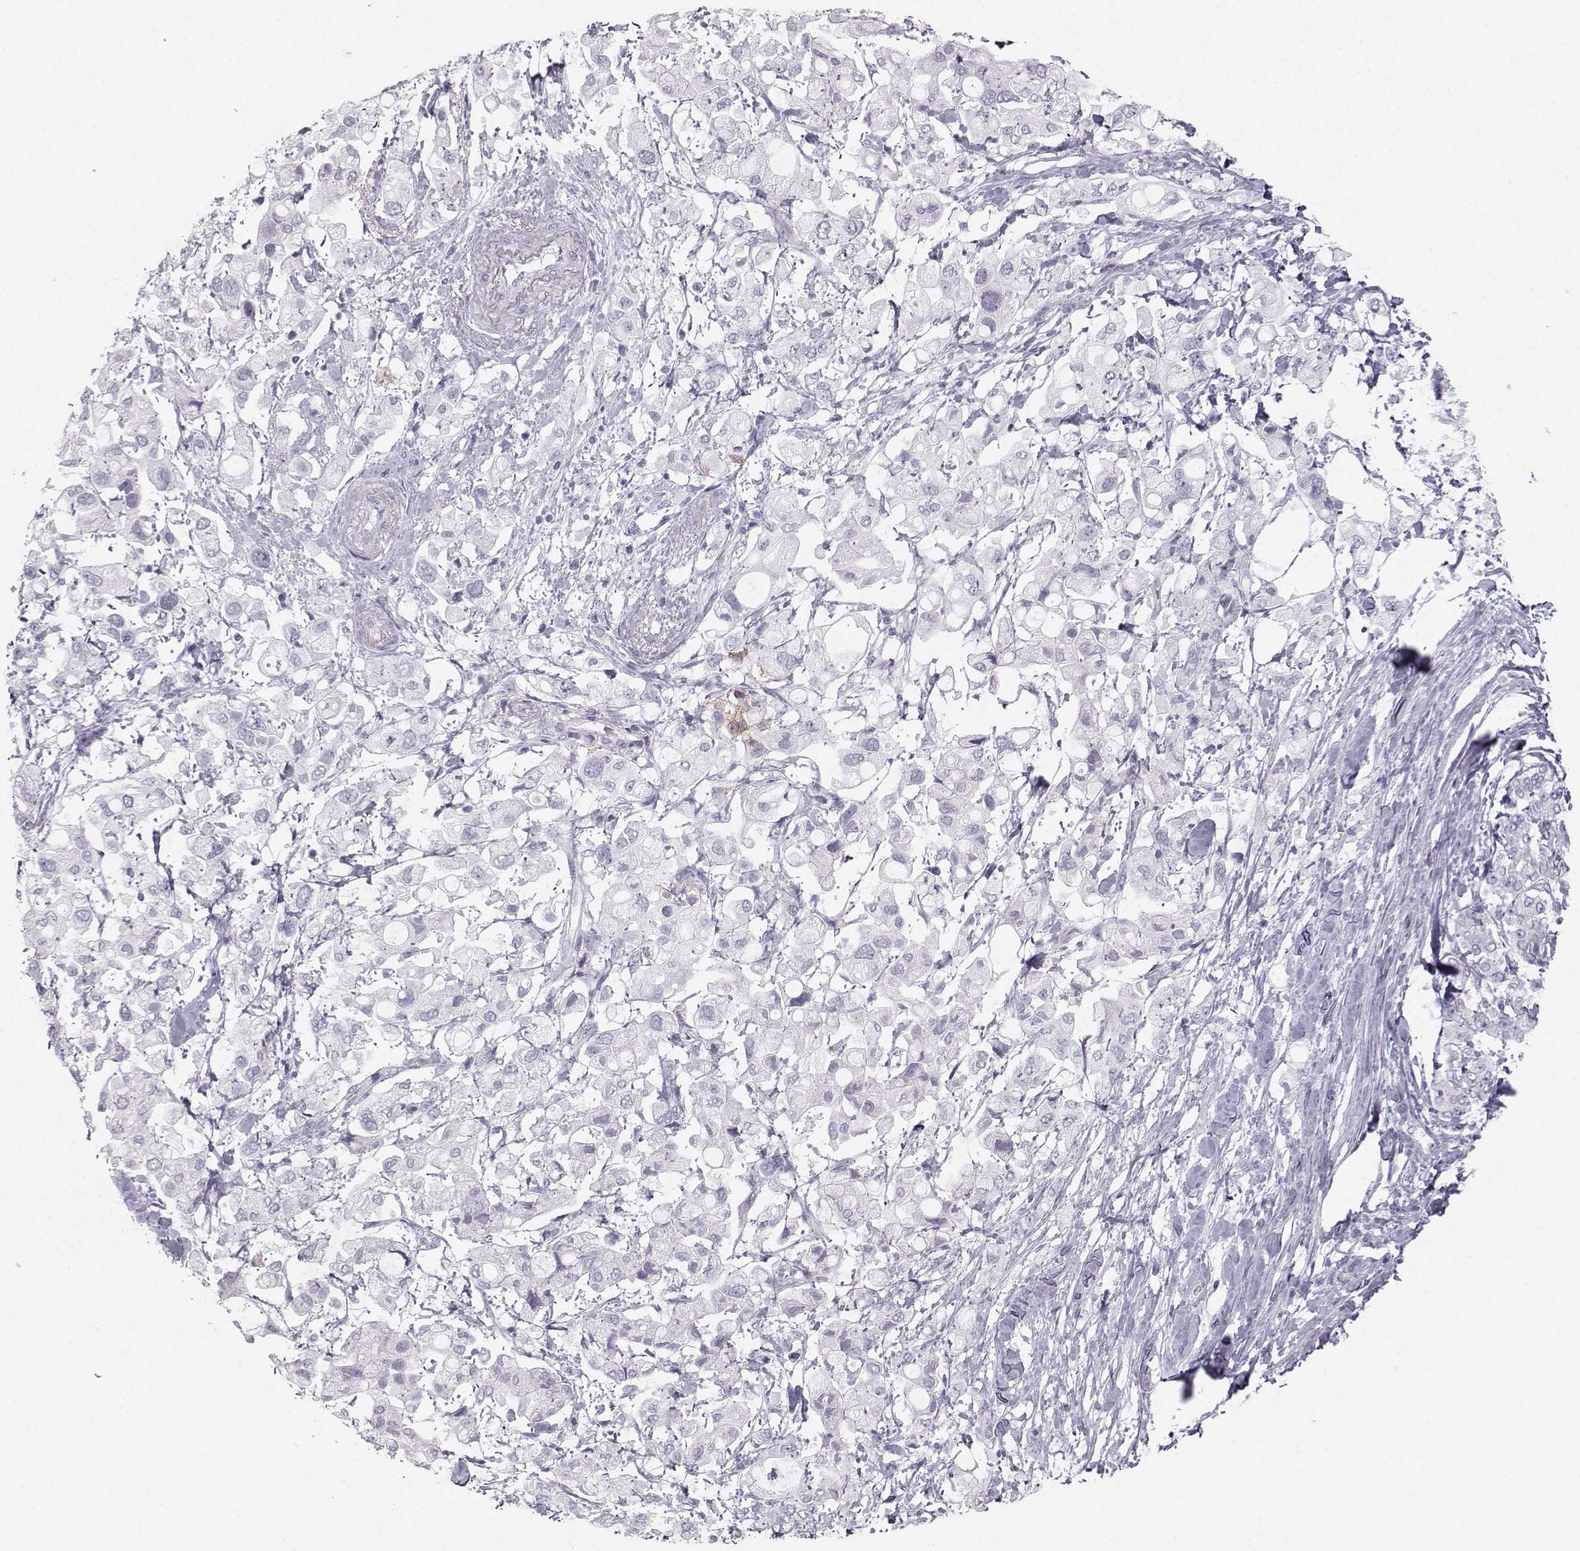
{"staining": {"intensity": "negative", "quantity": "none", "location": "none"}, "tissue": "pancreatic cancer", "cell_type": "Tumor cells", "image_type": "cancer", "snomed": [{"axis": "morphology", "description": "Adenocarcinoma, NOS"}, {"axis": "topography", "description": "Pancreas"}], "caption": "Human pancreatic adenocarcinoma stained for a protein using immunohistochemistry displays no positivity in tumor cells.", "gene": "CASR", "patient": {"sex": "female", "age": 56}}